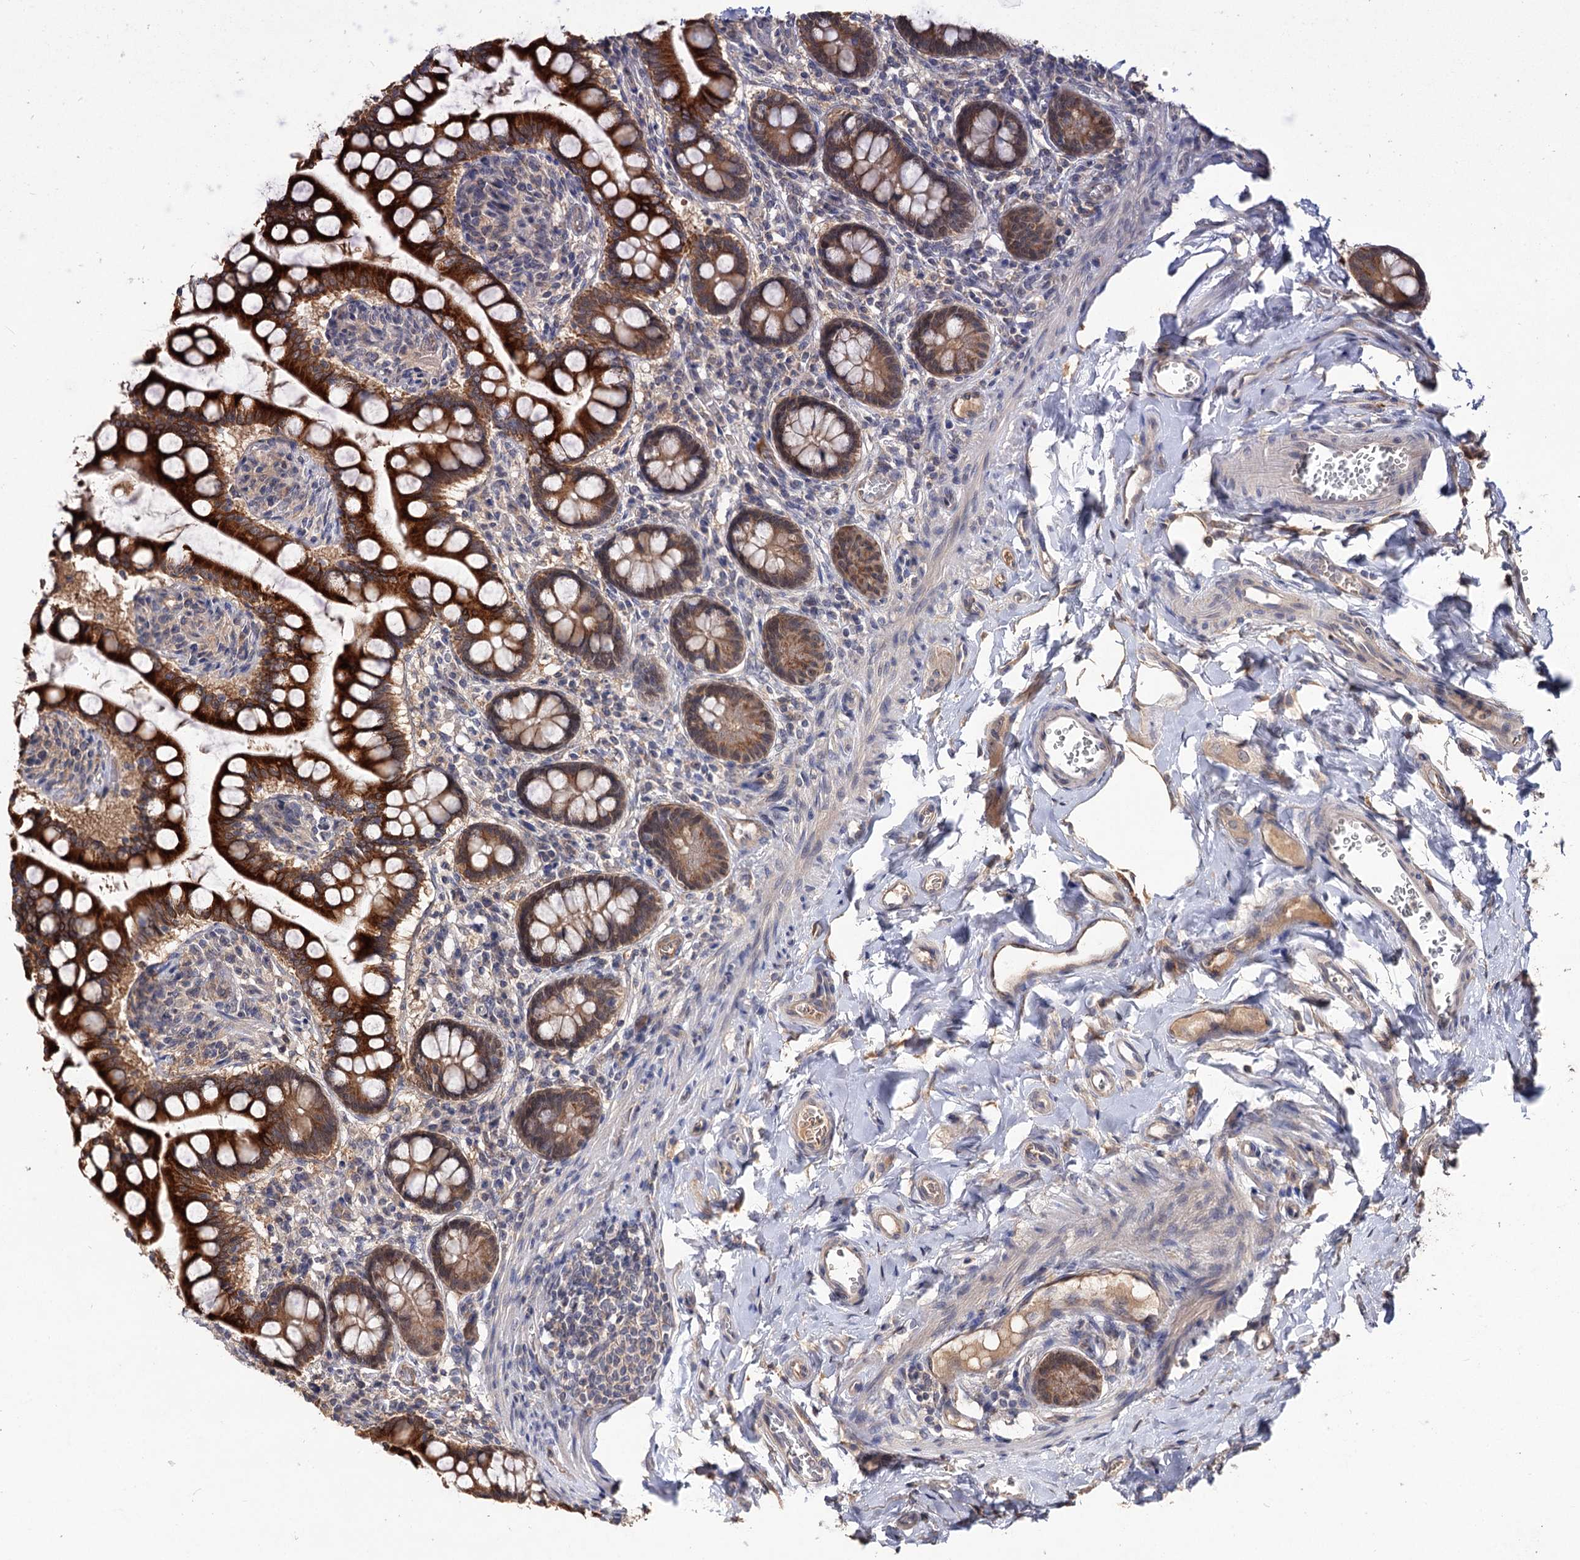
{"staining": {"intensity": "strong", "quantity": ">75%", "location": "cytoplasmic/membranous"}, "tissue": "small intestine", "cell_type": "Glandular cells", "image_type": "normal", "snomed": [{"axis": "morphology", "description": "Normal tissue, NOS"}, {"axis": "topography", "description": "Small intestine"}], "caption": "Small intestine stained for a protein (brown) demonstrates strong cytoplasmic/membranous positive staining in approximately >75% of glandular cells.", "gene": "NUDCD2", "patient": {"sex": "male", "age": 52}}